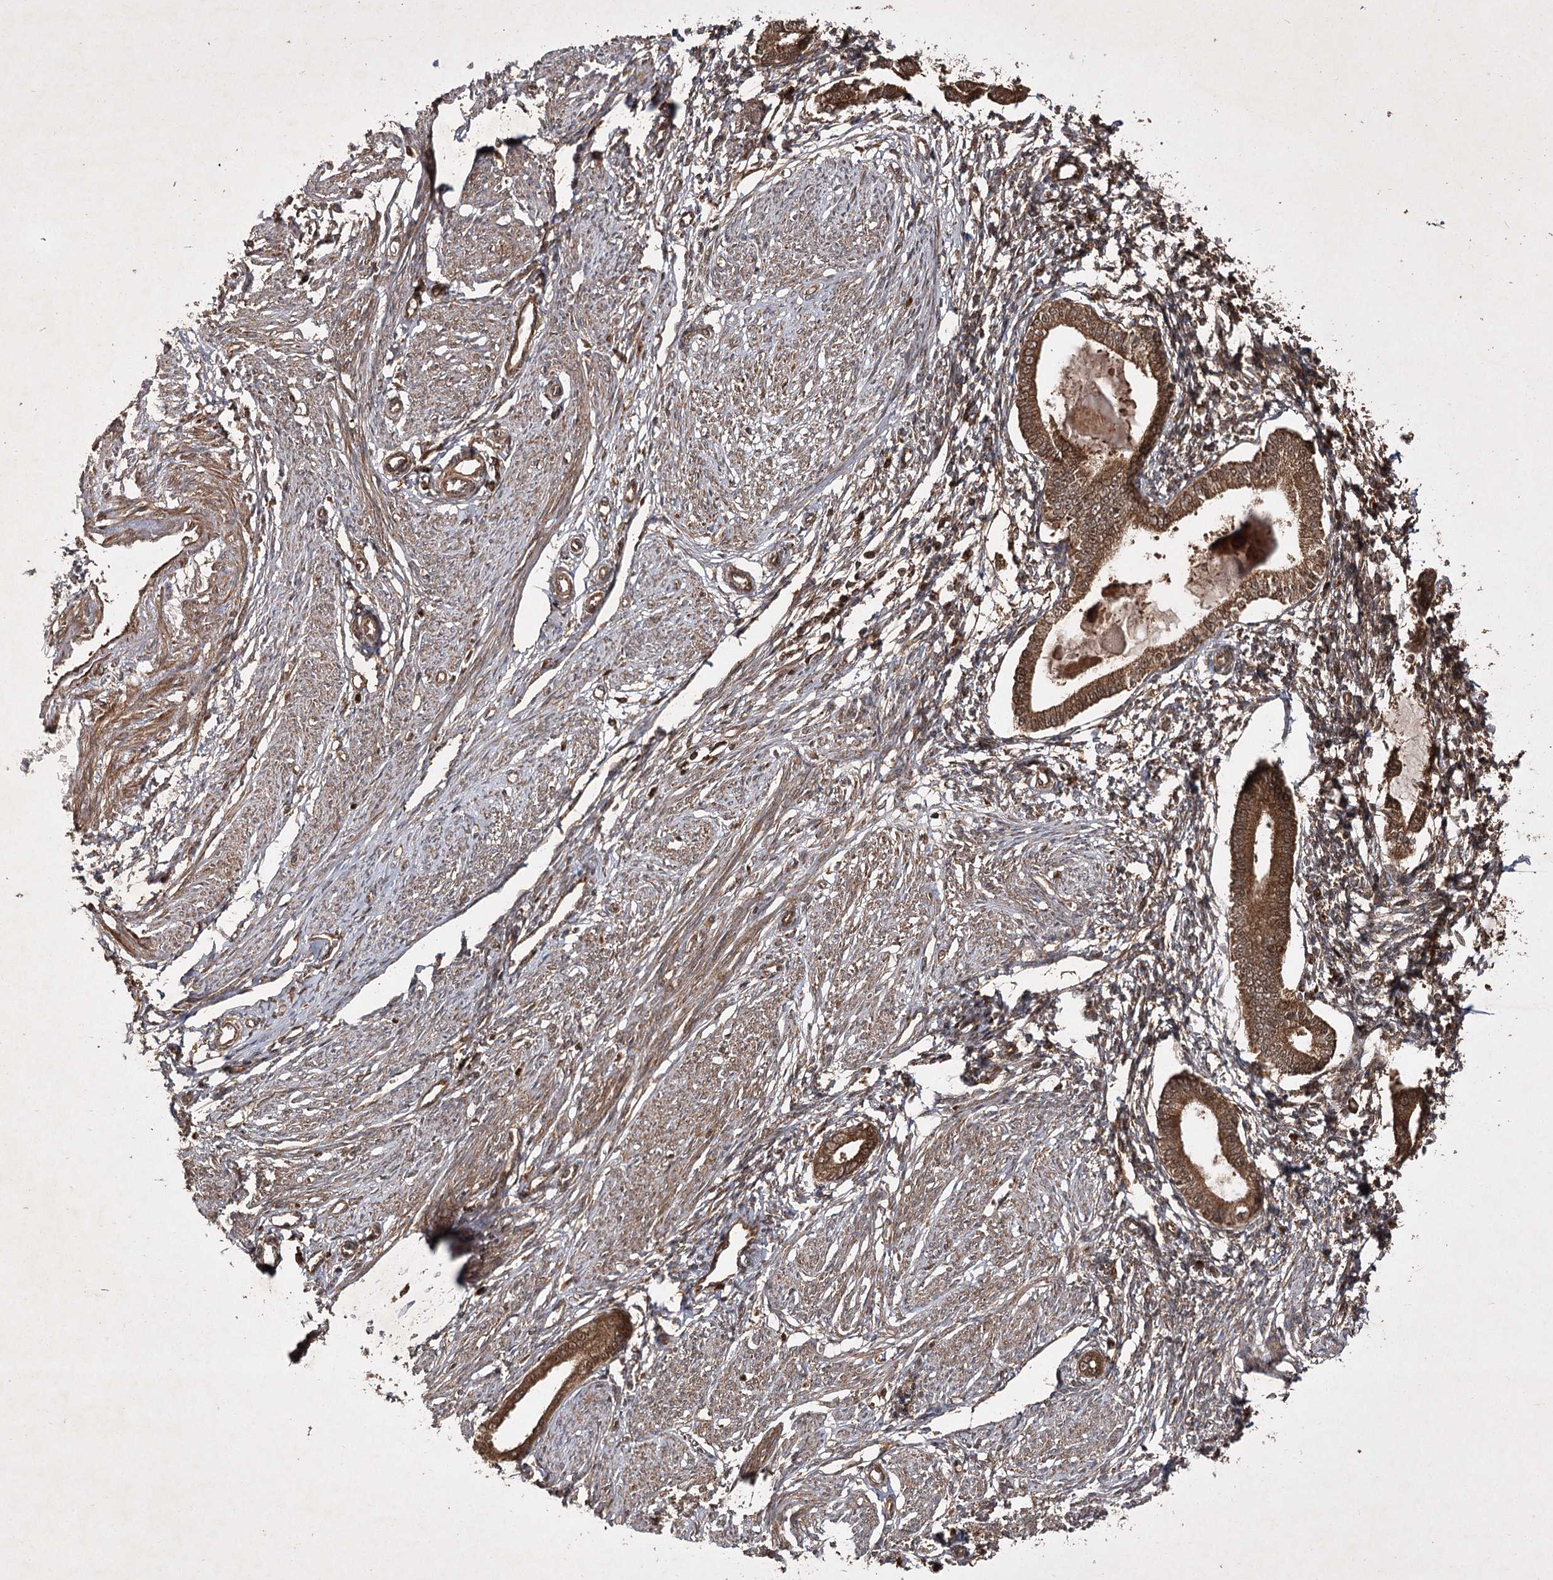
{"staining": {"intensity": "negative", "quantity": "none", "location": "none"}, "tissue": "endometrium", "cell_type": "Cells in endometrial stroma", "image_type": "normal", "snomed": [{"axis": "morphology", "description": "Normal tissue, NOS"}, {"axis": "topography", "description": "Endometrium"}], "caption": "A high-resolution photomicrograph shows IHC staining of normal endometrium, which displays no significant staining in cells in endometrial stroma. The staining is performed using DAB brown chromogen with nuclei counter-stained in using hematoxylin.", "gene": "DNAJC13", "patient": {"sex": "female", "age": 56}}